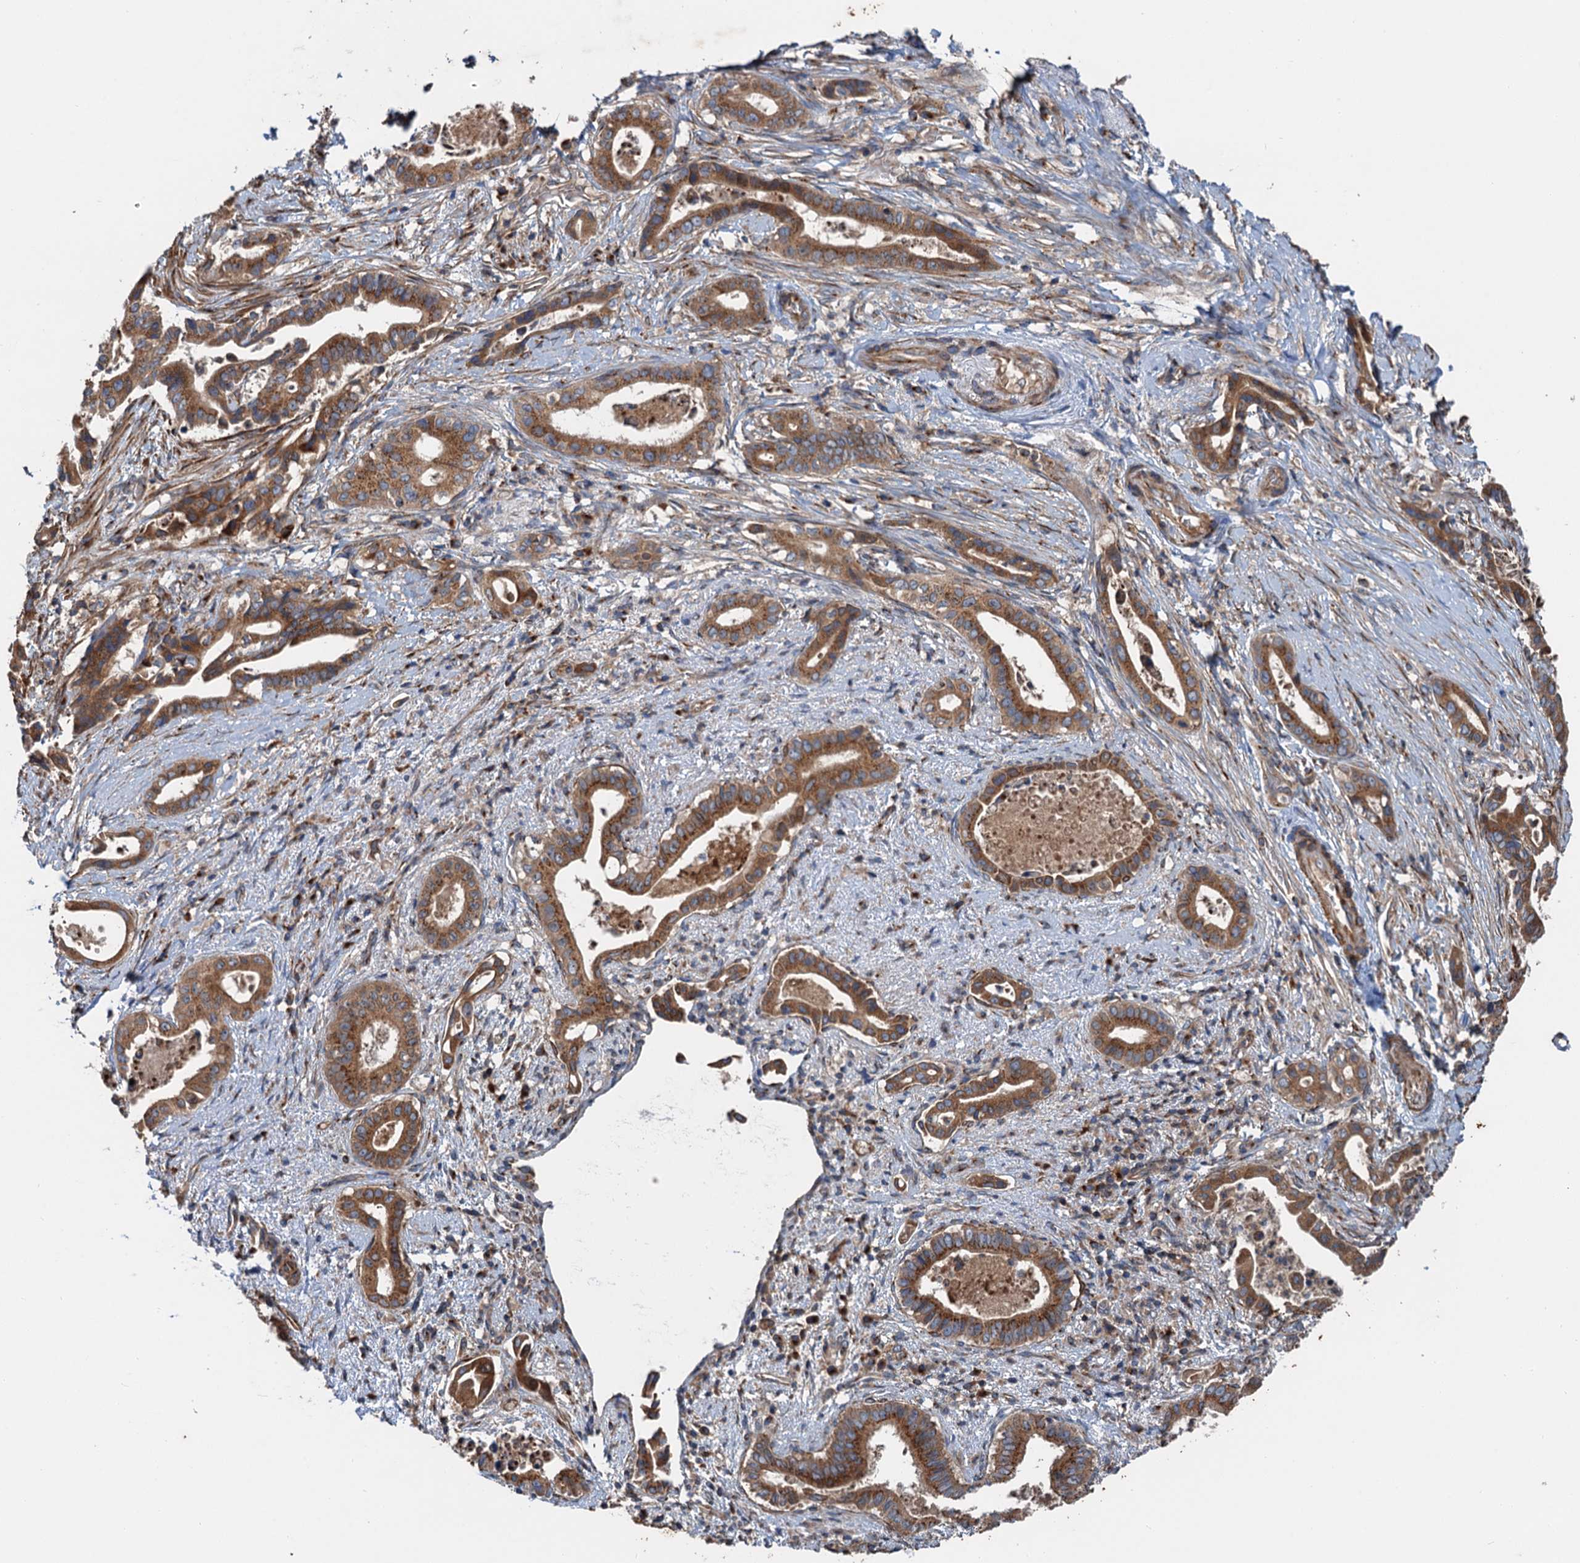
{"staining": {"intensity": "strong", "quantity": ">75%", "location": "cytoplasmic/membranous"}, "tissue": "pancreatic cancer", "cell_type": "Tumor cells", "image_type": "cancer", "snomed": [{"axis": "morphology", "description": "Adenocarcinoma, NOS"}, {"axis": "topography", "description": "Pancreas"}], "caption": "Protein expression analysis of pancreatic adenocarcinoma displays strong cytoplasmic/membranous expression in about >75% of tumor cells.", "gene": "ANKRD26", "patient": {"sex": "female", "age": 77}}